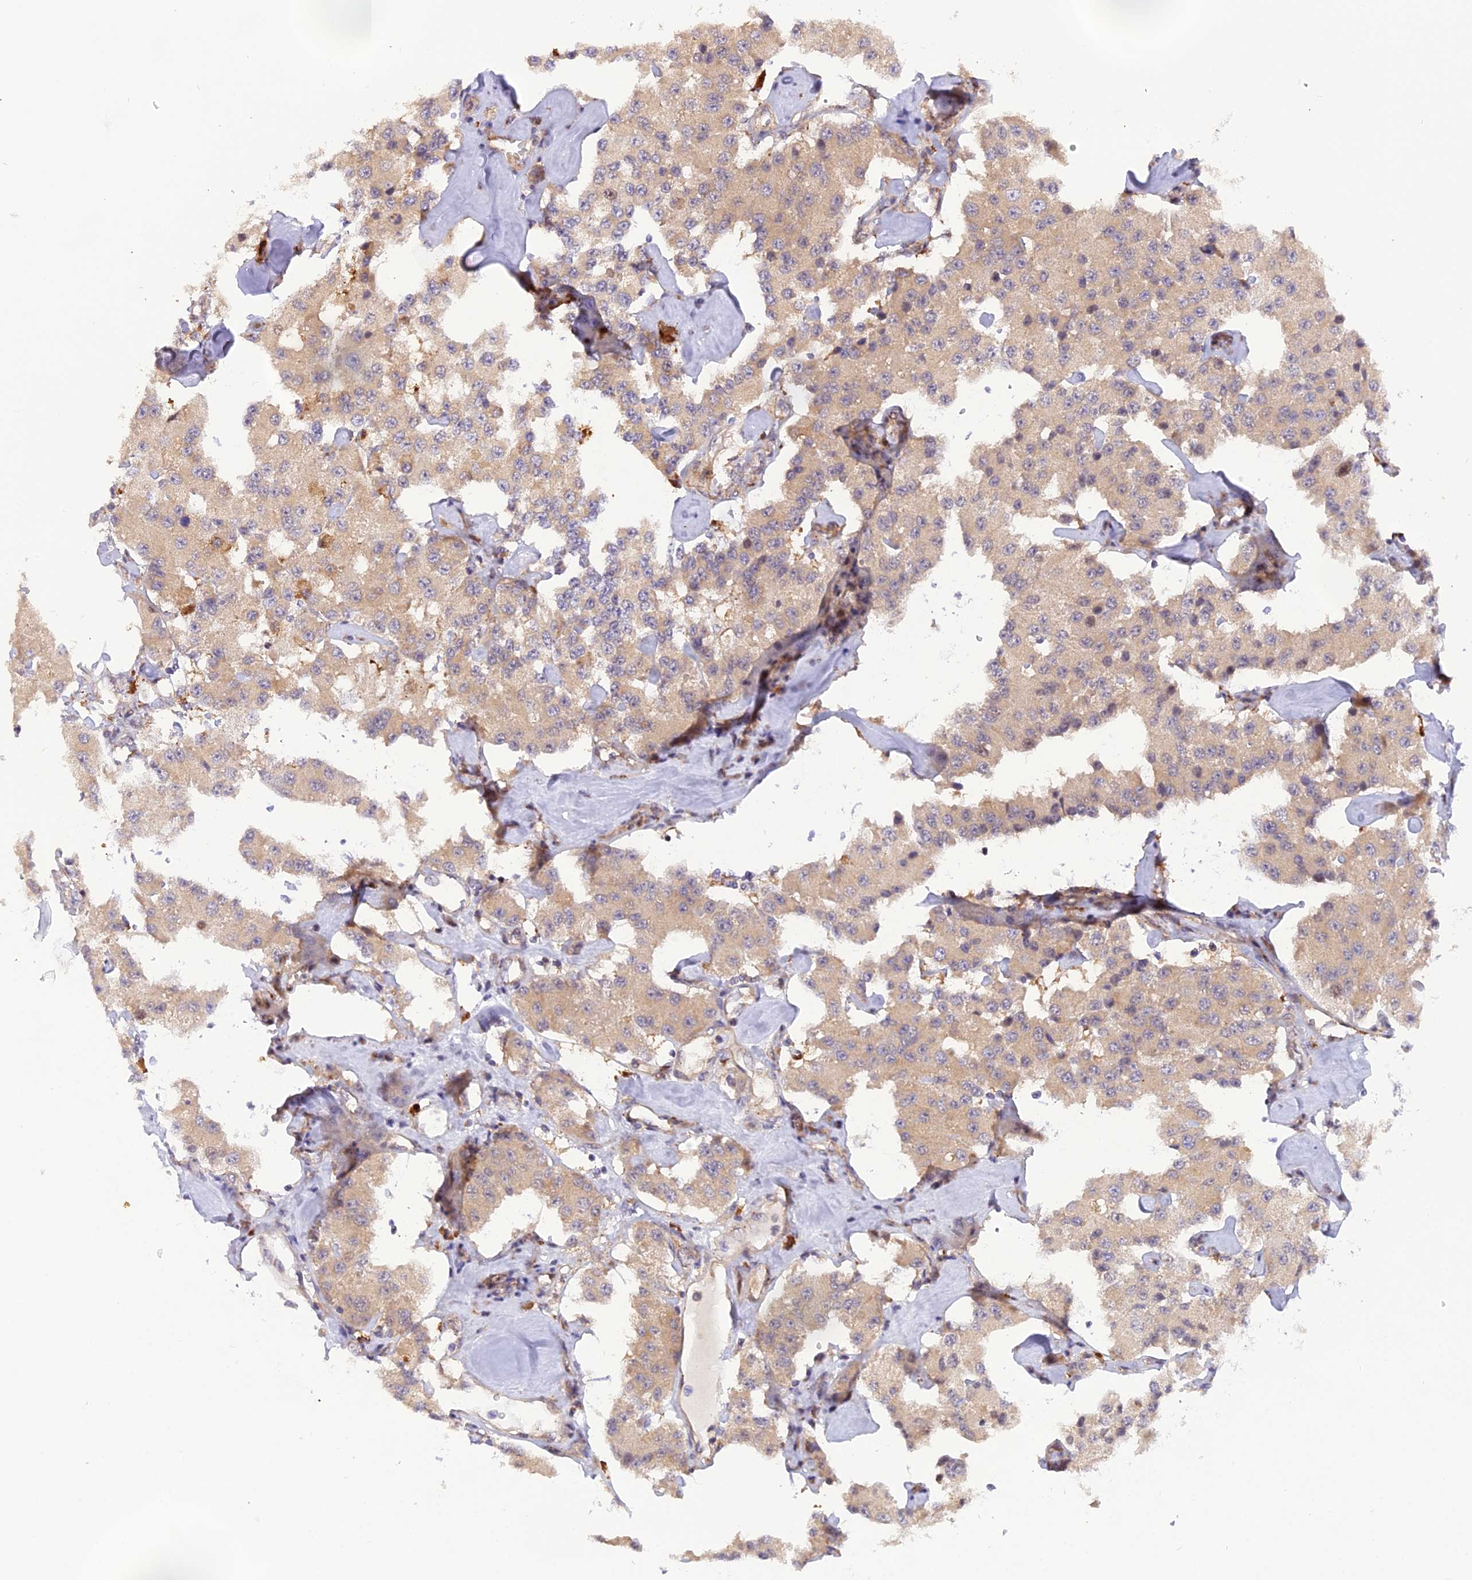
{"staining": {"intensity": "negative", "quantity": "none", "location": "none"}, "tissue": "carcinoid", "cell_type": "Tumor cells", "image_type": "cancer", "snomed": [{"axis": "morphology", "description": "Carcinoid, malignant, NOS"}, {"axis": "topography", "description": "Pancreas"}], "caption": "IHC histopathology image of neoplastic tissue: human carcinoid stained with DAB shows no significant protein expression in tumor cells.", "gene": "SAMD4A", "patient": {"sex": "male", "age": 41}}